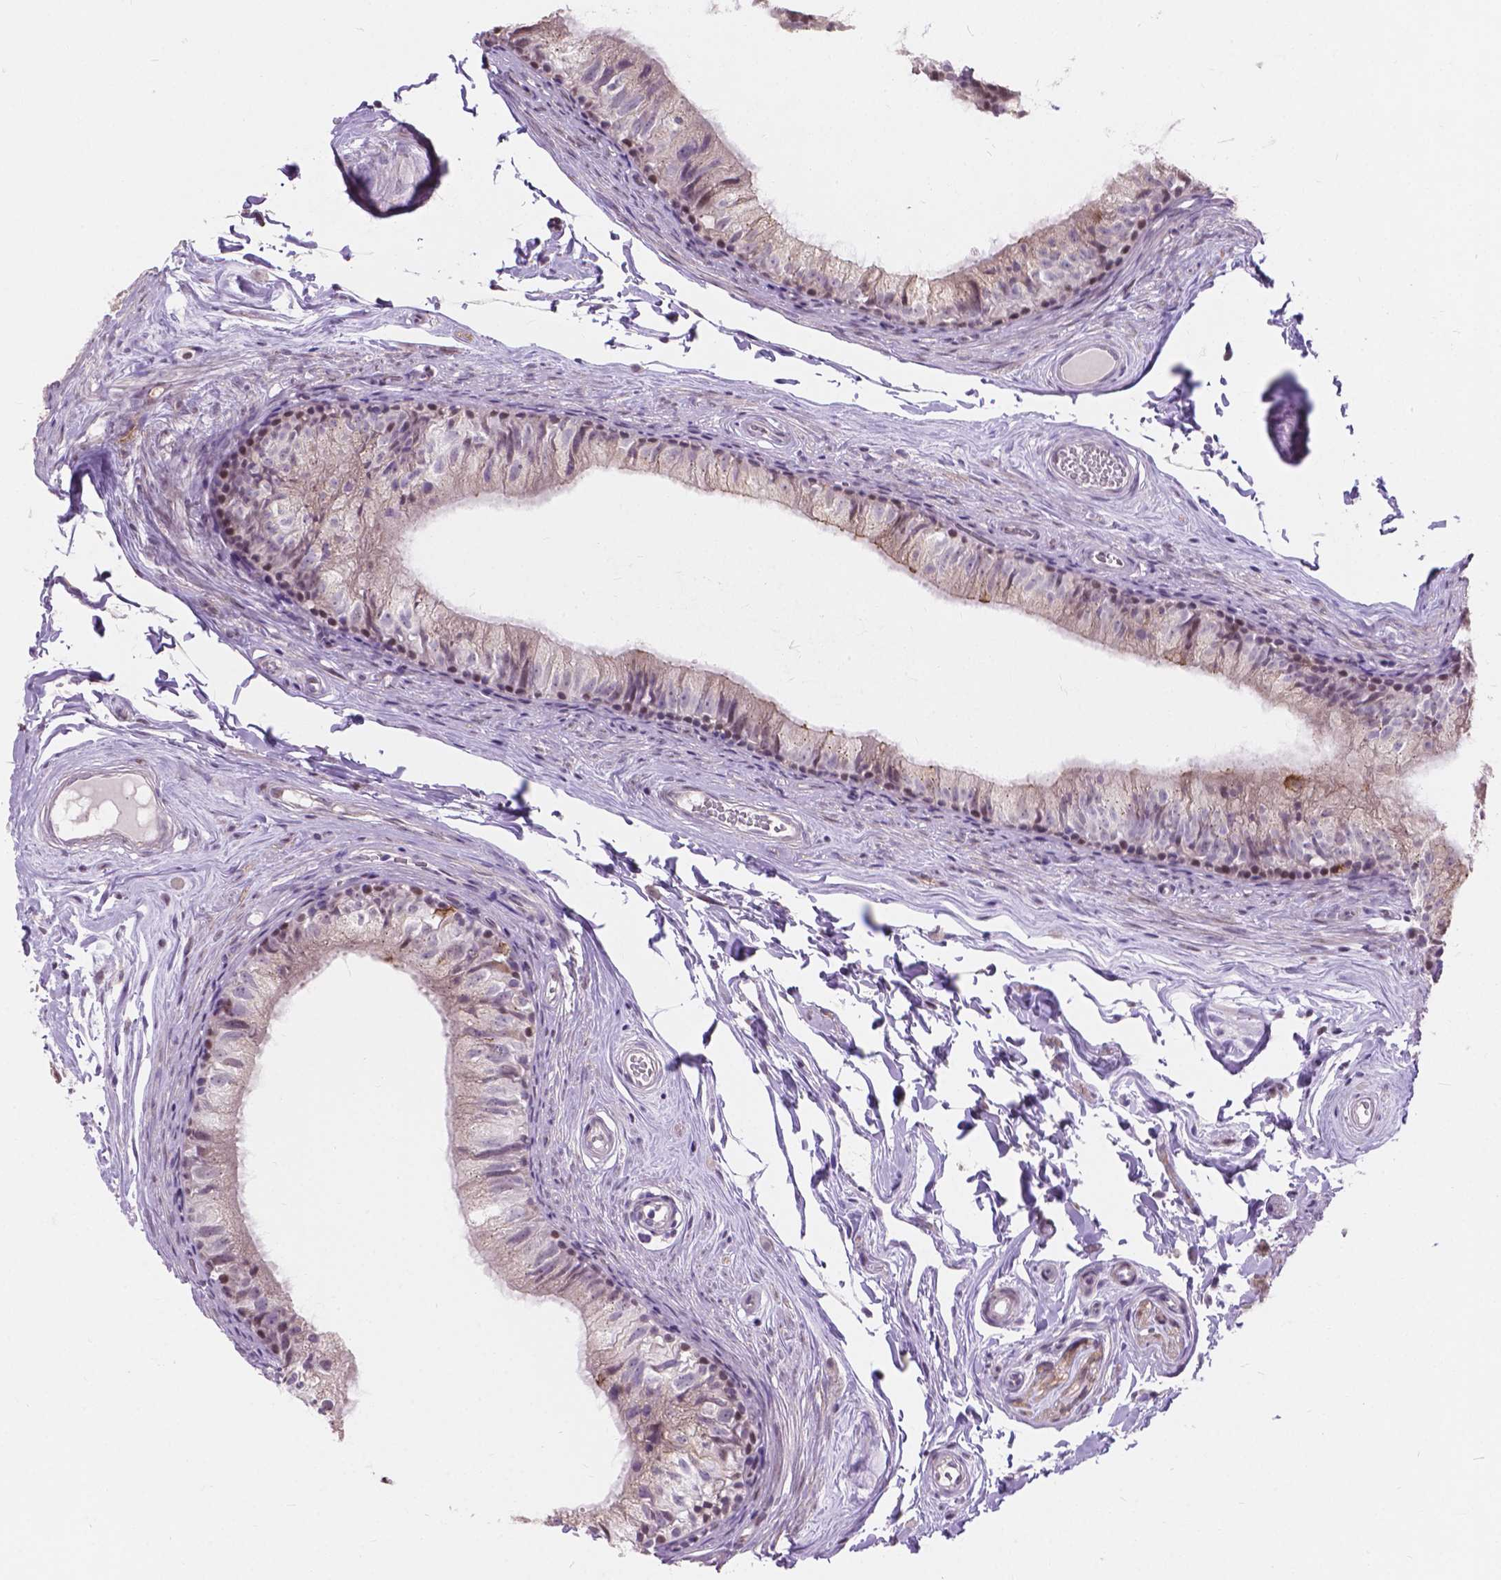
{"staining": {"intensity": "moderate", "quantity": "25%-75%", "location": "cytoplasmic/membranous"}, "tissue": "epididymis", "cell_type": "Glandular cells", "image_type": "normal", "snomed": [{"axis": "morphology", "description": "Normal tissue, NOS"}, {"axis": "topography", "description": "Epididymis"}], "caption": "Glandular cells exhibit medium levels of moderate cytoplasmic/membranous expression in about 25%-75% of cells in benign epididymis. The staining was performed using DAB to visualize the protein expression in brown, while the nuclei were stained in blue with hematoxylin (Magnification: 20x).", "gene": "MYH14", "patient": {"sex": "male", "age": 45}}